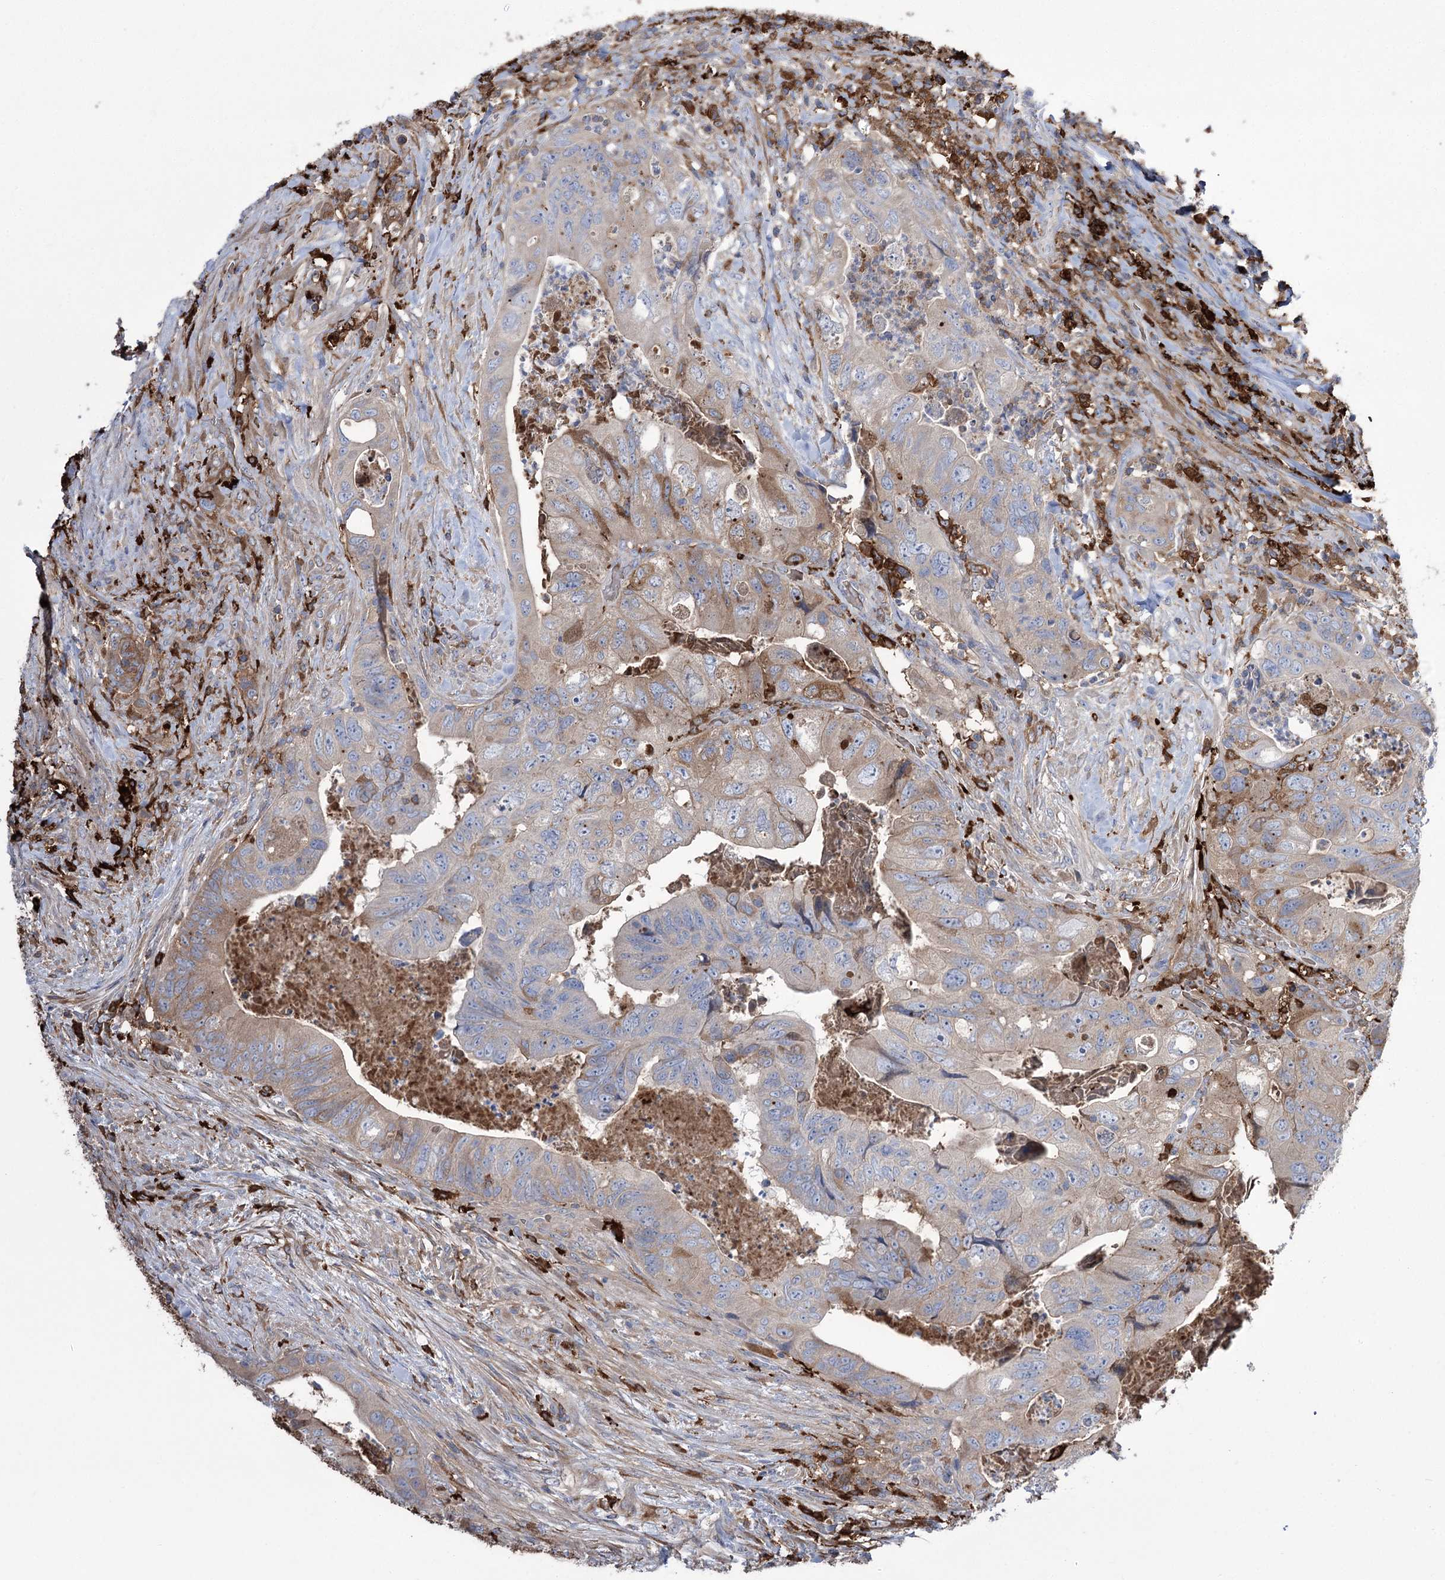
{"staining": {"intensity": "weak", "quantity": "<25%", "location": "cytoplasmic/membranous"}, "tissue": "colorectal cancer", "cell_type": "Tumor cells", "image_type": "cancer", "snomed": [{"axis": "morphology", "description": "Adenocarcinoma, NOS"}, {"axis": "topography", "description": "Rectum"}], "caption": "High power microscopy image of an immunohistochemistry (IHC) micrograph of colorectal adenocarcinoma, revealing no significant staining in tumor cells.", "gene": "ZNF622", "patient": {"sex": "male", "age": 63}}